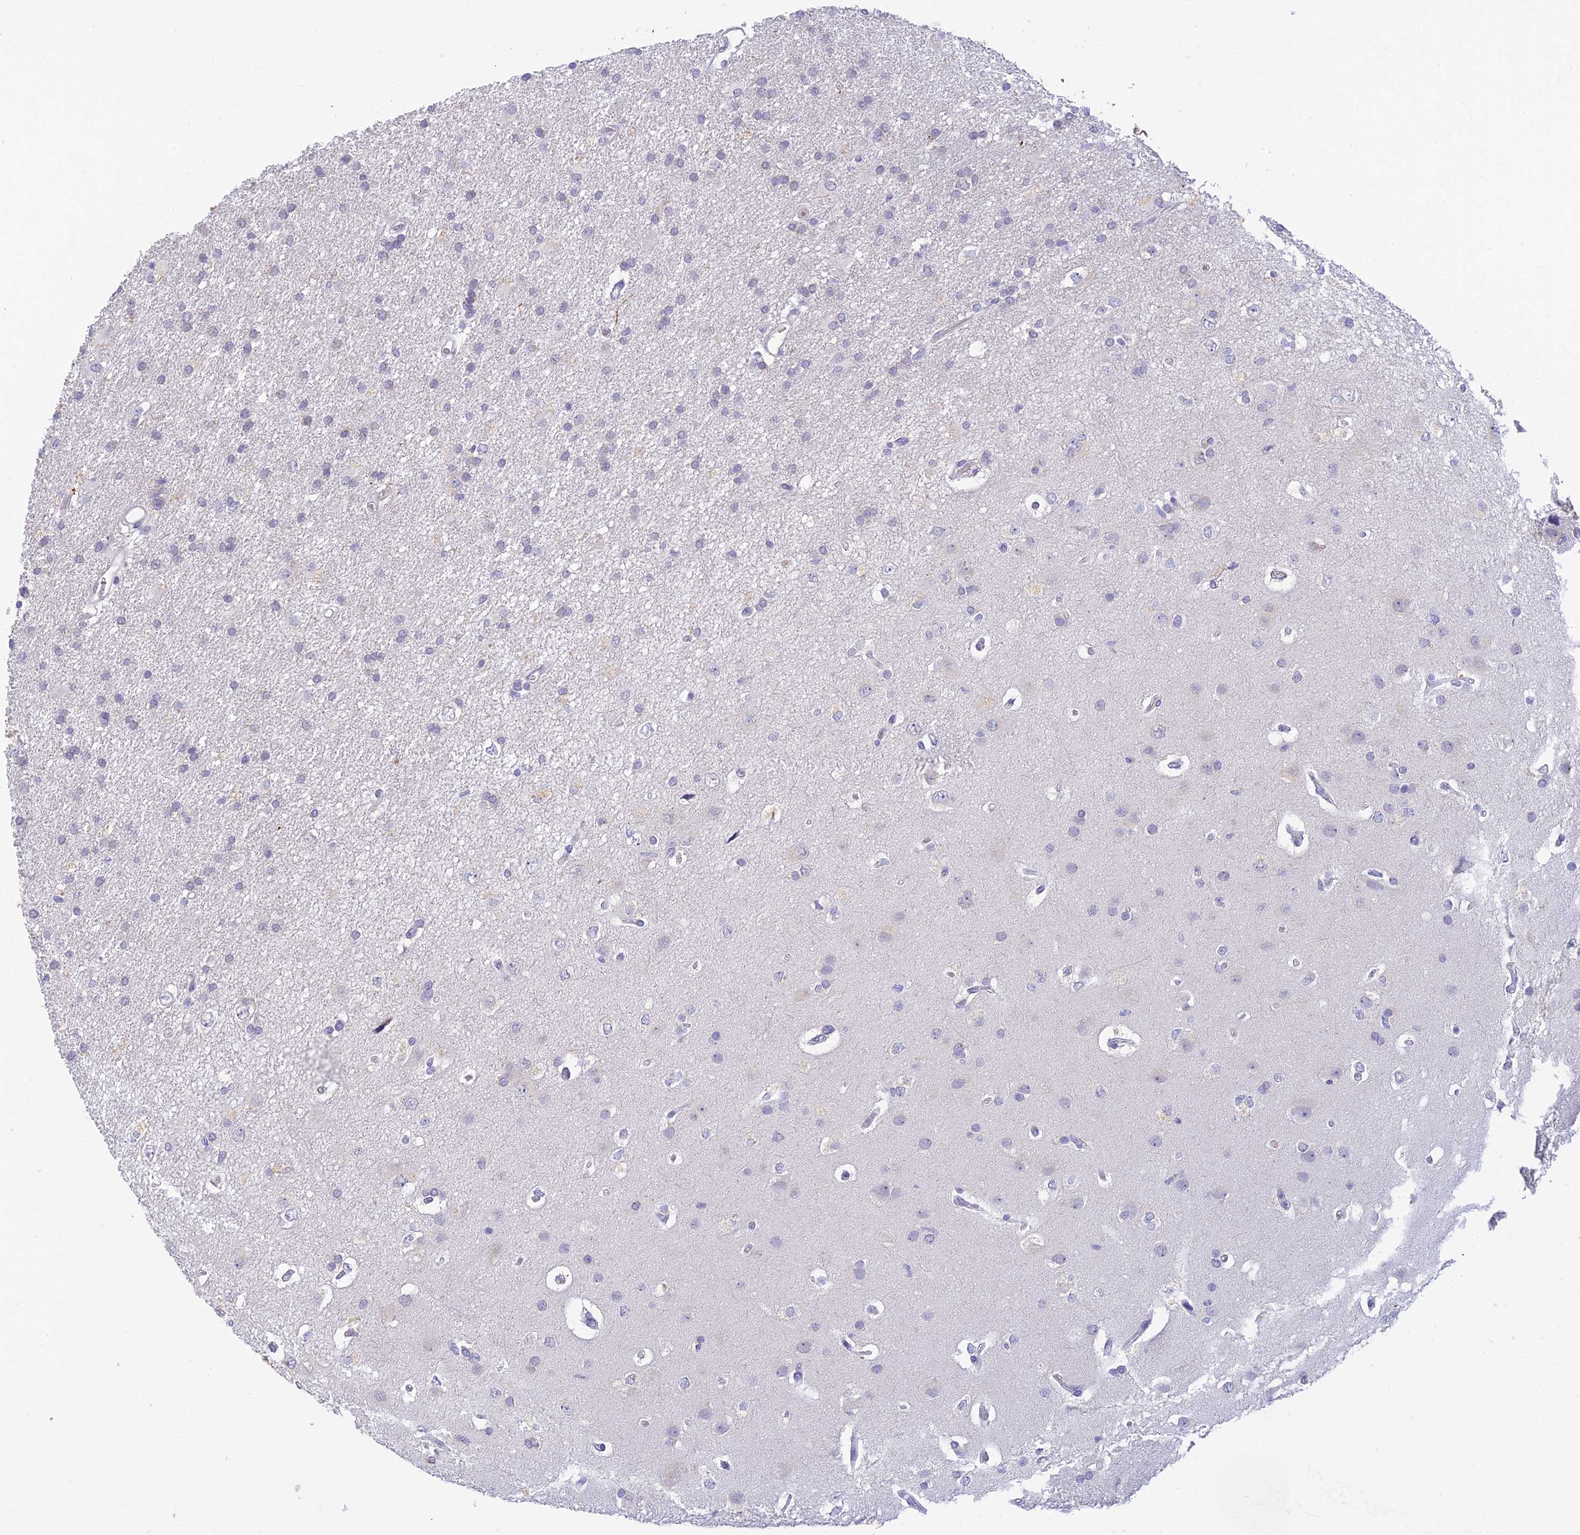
{"staining": {"intensity": "negative", "quantity": "none", "location": "none"}, "tissue": "glioma", "cell_type": "Tumor cells", "image_type": "cancer", "snomed": [{"axis": "morphology", "description": "Glioma, malignant, High grade"}, {"axis": "topography", "description": "Brain"}], "caption": "Immunohistochemical staining of glioma shows no significant staining in tumor cells.", "gene": "INTS13", "patient": {"sex": "male", "age": 77}}